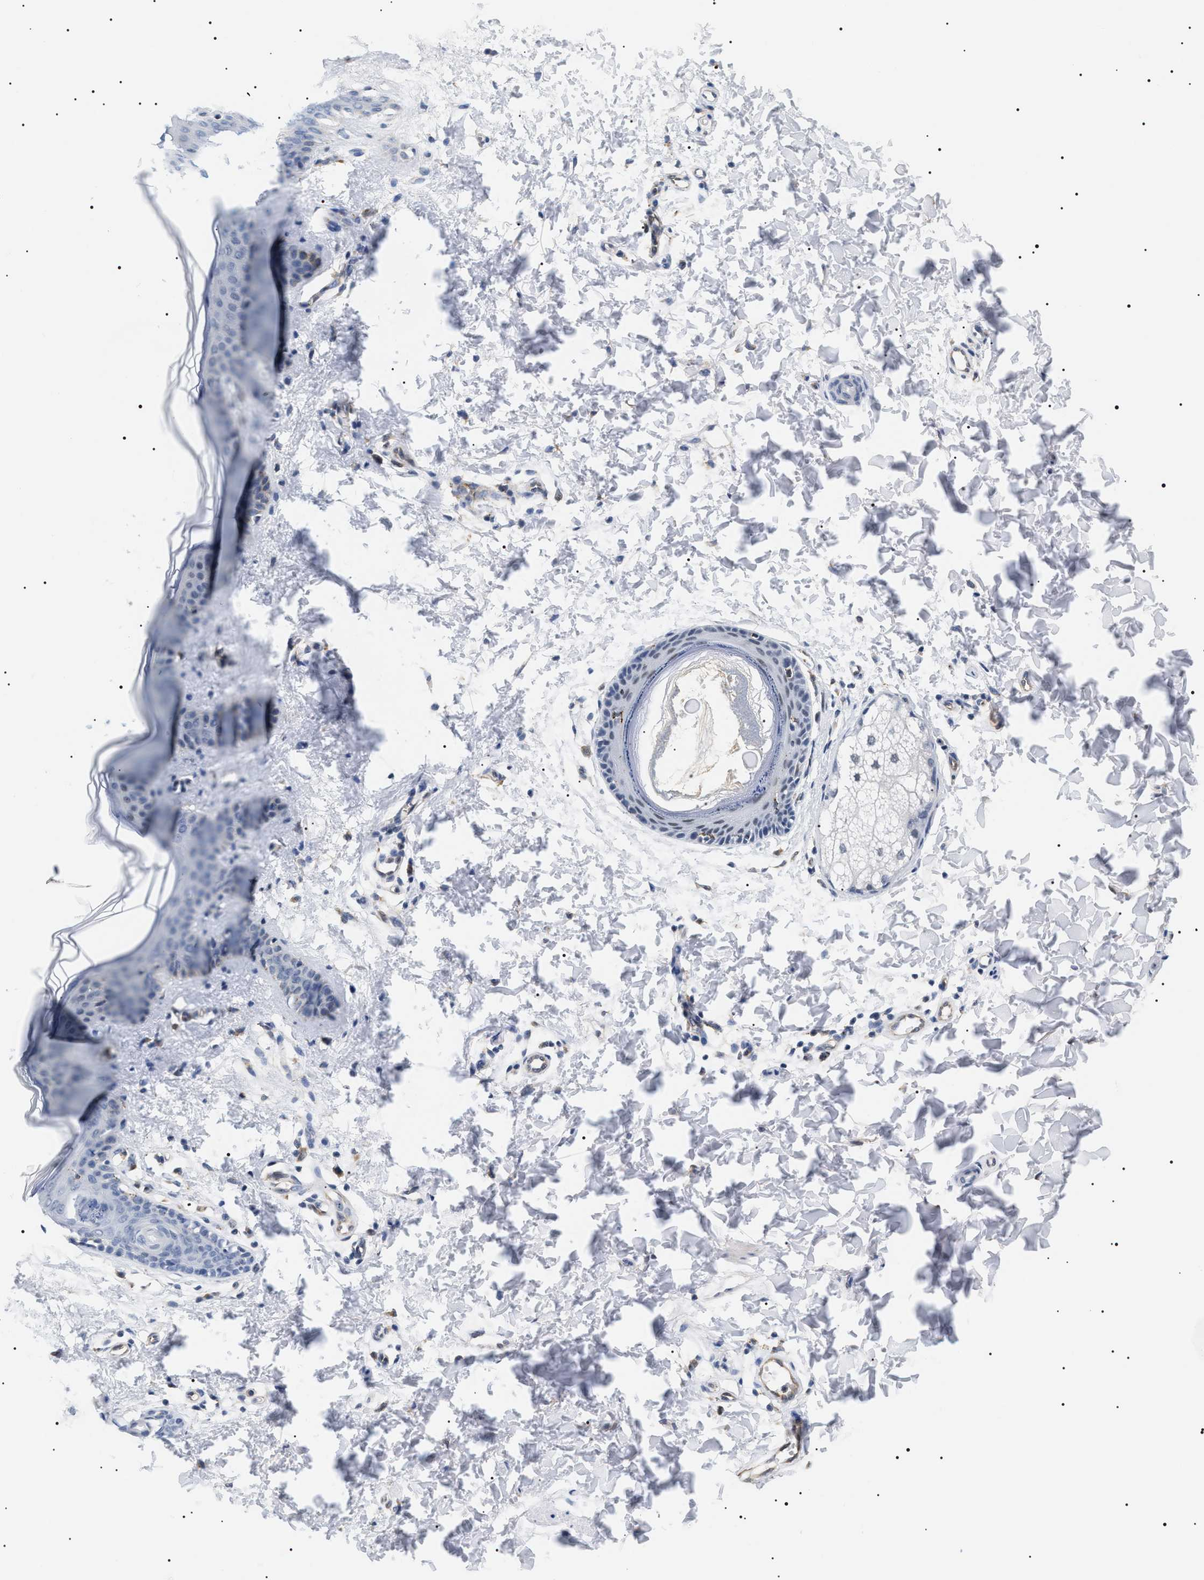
{"staining": {"intensity": "negative", "quantity": "none", "location": "none"}, "tissue": "skin", "cell_type": "Fibroblasts", "image_type": "normal", "snomed": [{"axis": "morphology", "description": "Normal tissue, NOS"}, {"axis": "topography", "description": "Skin"}], "caption": "The image shows no staining of fibroblasts in unremarkable skin. (DAB (3,3'-diaminobenzidine) immunohistochemistry with hematoxylin counter stain).", "gene": "HSD17B11", "patient": {"sex": "female", "age": 17}}